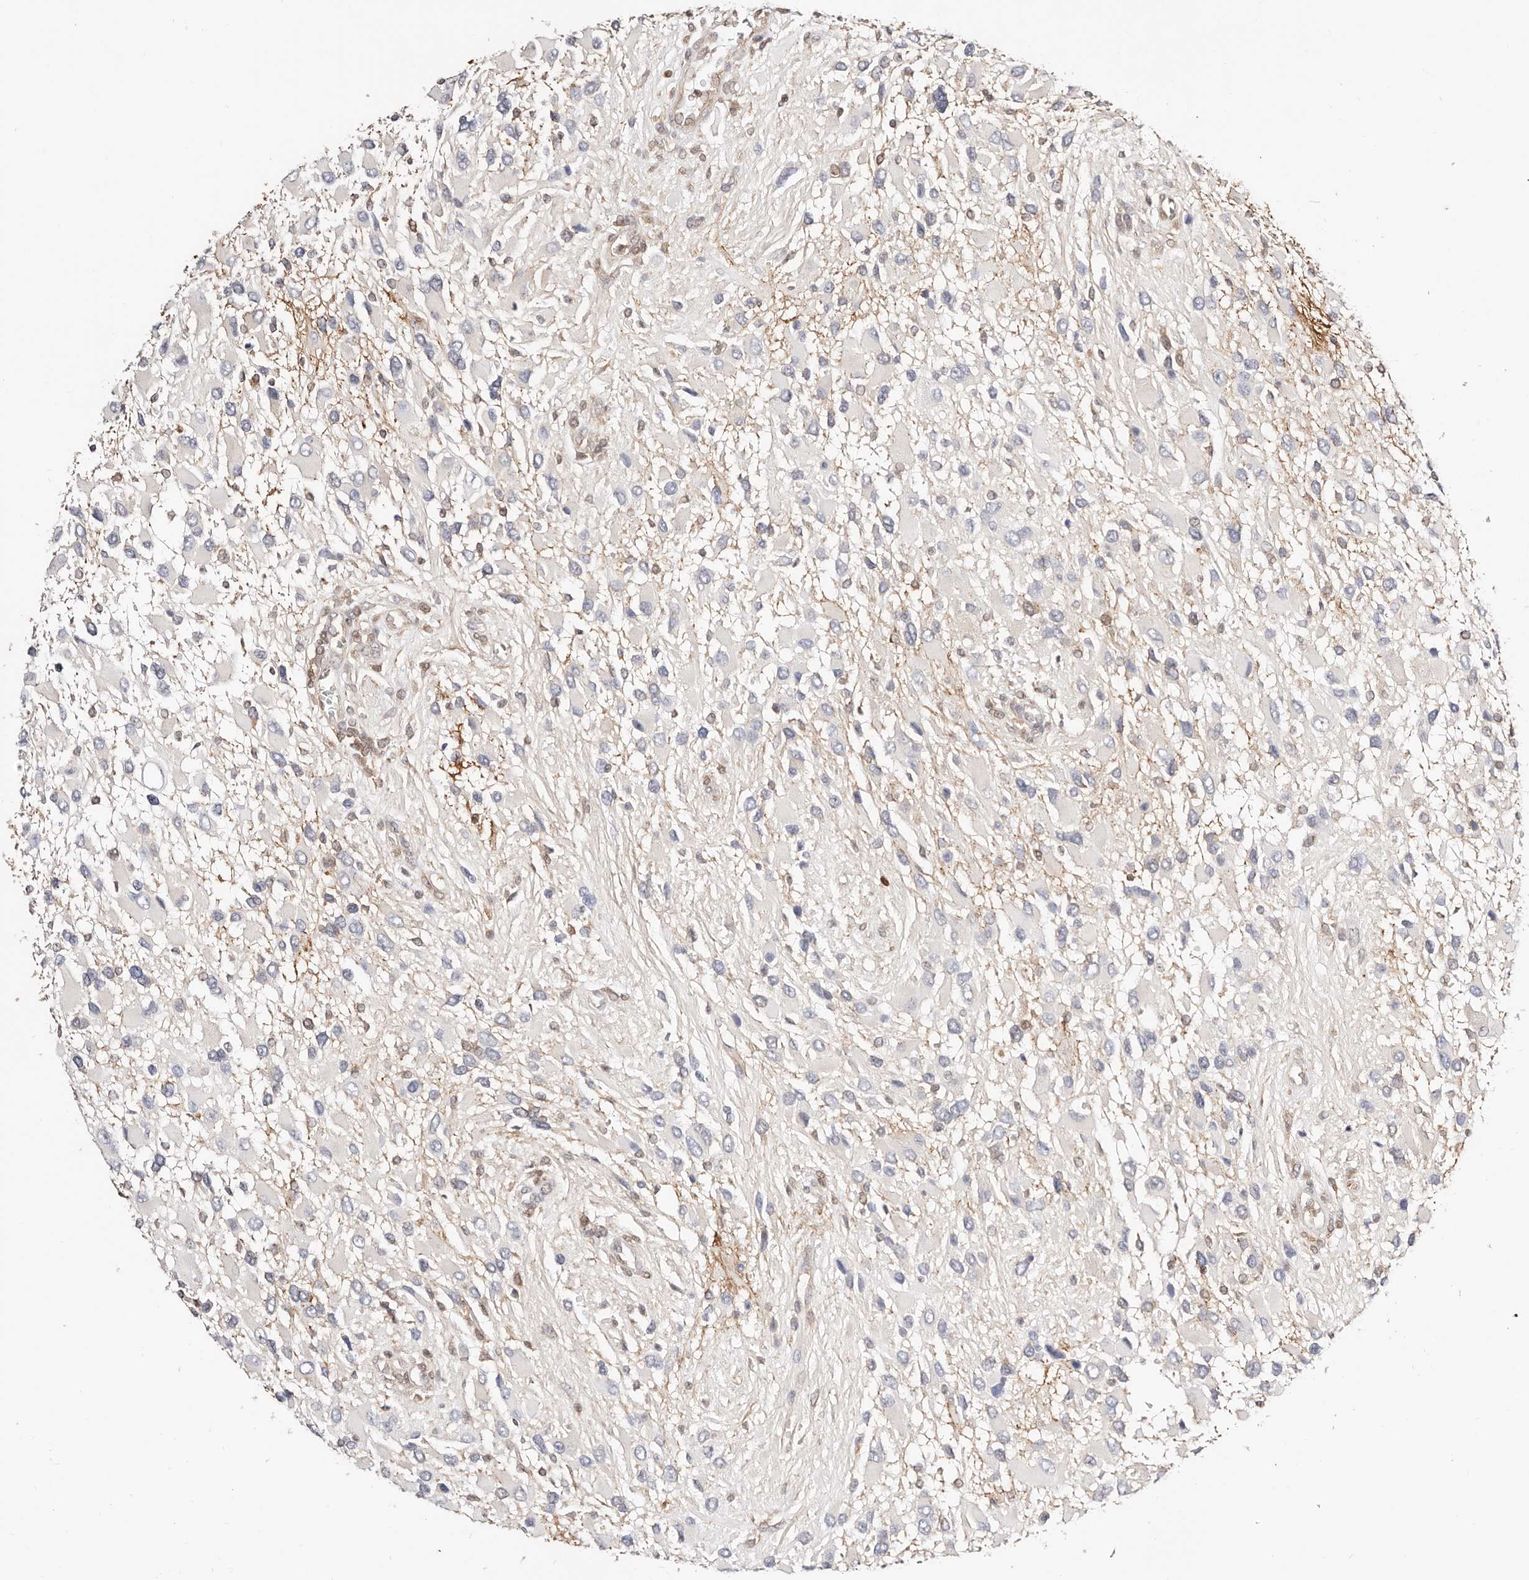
{"staining": {"intensity": "negative", "quantity": "none", "location": "none"}, "tissue": "glioma", "cell_type": "Tumor cells", "image_type": "cancer", "snomed": [{"axis": "morphology", "description": "Glioma, malignant, High grade"}, {"axis": "topography", "description": "Brain"}], "caption": "The IHC image has no significant staining in tumor cells of glioma tissue.", "gene": "STAT5A", "patient": {"sex": "male", "age": 53}}